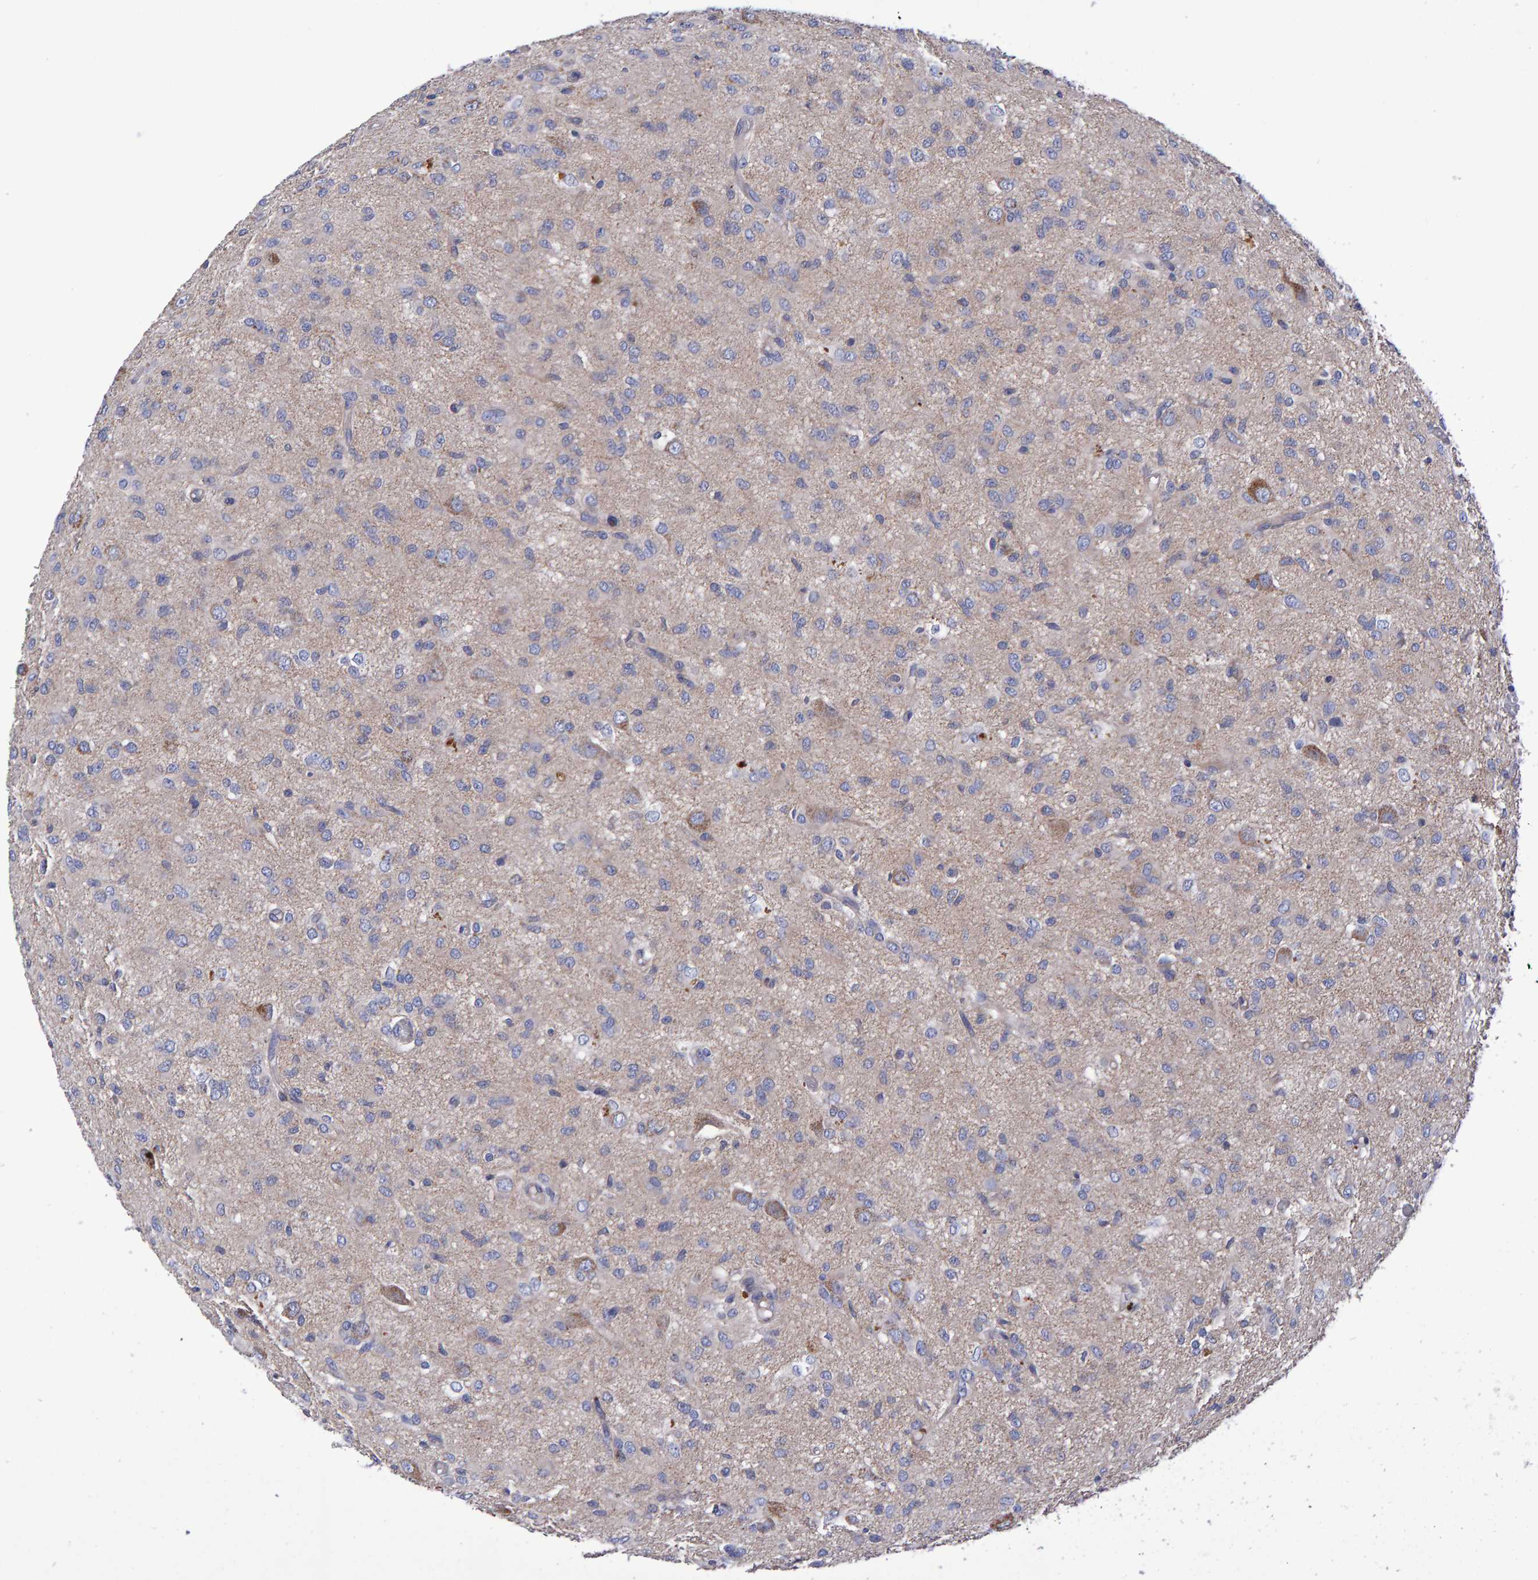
{"staining": {"intensity": "negative", "quantity": "none", "location": "none"}, "tissue": "glioma", "cell_type": "Tumor cells", "image_type": "cancer", "snomed": [{"axis": "morphology", "description": "Glioma, malignant, High grade"}, {"axis": "topography", "description": "Brain"}], "caption": "This micrograph is of glioma stained with immunohistochemistry (IHC) to label a protein in brown with the nuclei are counter-stained blue. There is no staining in tumor cells.", "gene": "EFR3A", "patient": {"sex": "female", "age": 59}}